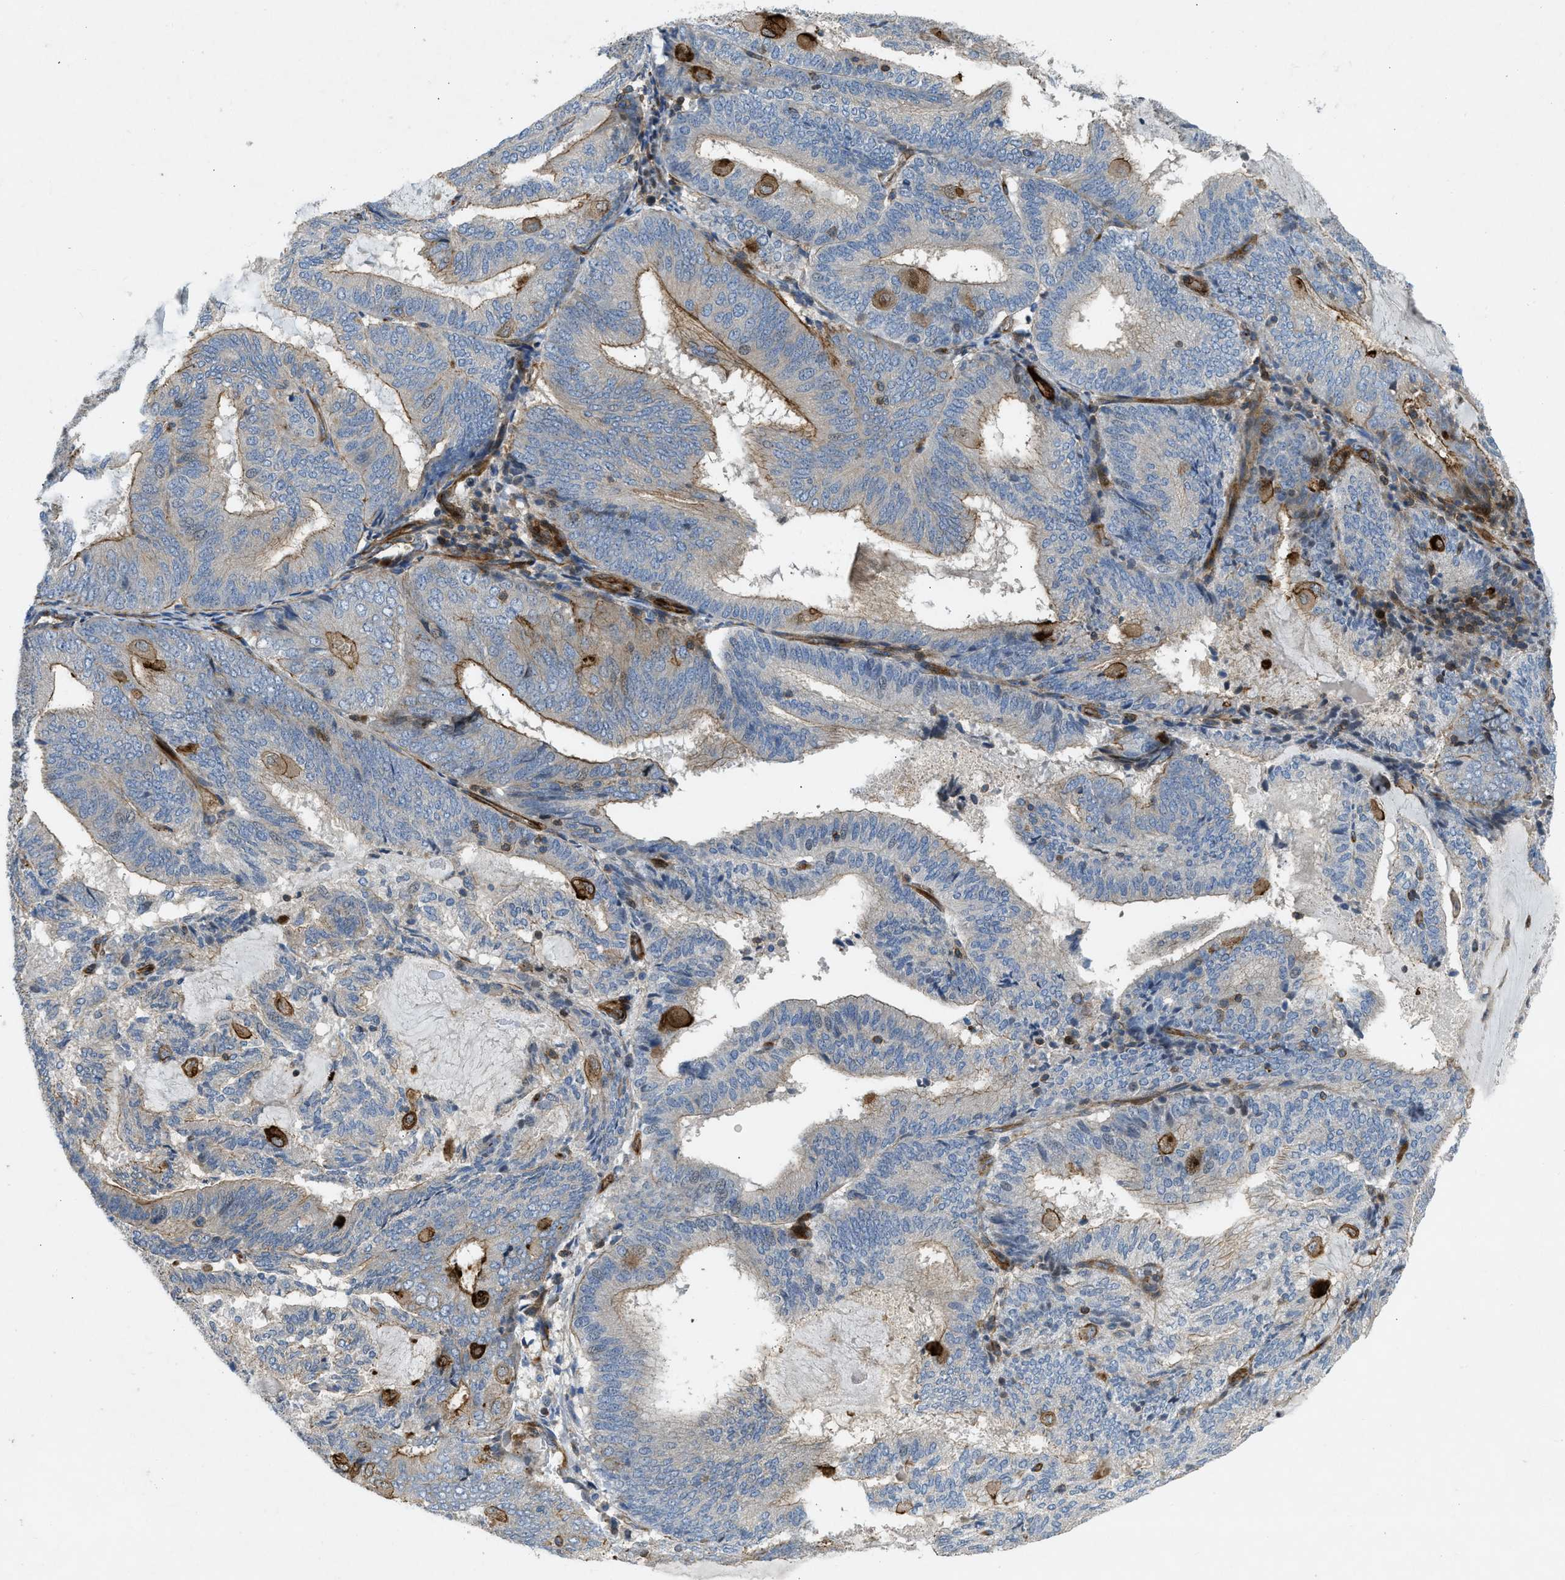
{"staining": {"intensity": "moderate", "quantity": "25%-75%", "location": "cytoplasmic/membranous"}, "tissue": "endometrial cancer", "cell_type": "Tumor cells", "image_type": "cancer", "snomed": [{"axis": "morphology", "description": "Adenocarcinoma, NOS"}, {"axis": "topography", "description": "Endometrium"}], "caption": "Immunohistochemistry histopathology image of neoplastic tissue: human endometrial adenocarcinoma stained using IHC reveals medium levels of moderate protein expression localized specifically in the cytoplasmic/membranous of tumor cells, appearing as a cytoplasmic/membranous brown color.", "gene": "NYNRIN", "patient": {"sex": "female", "age": 81}}